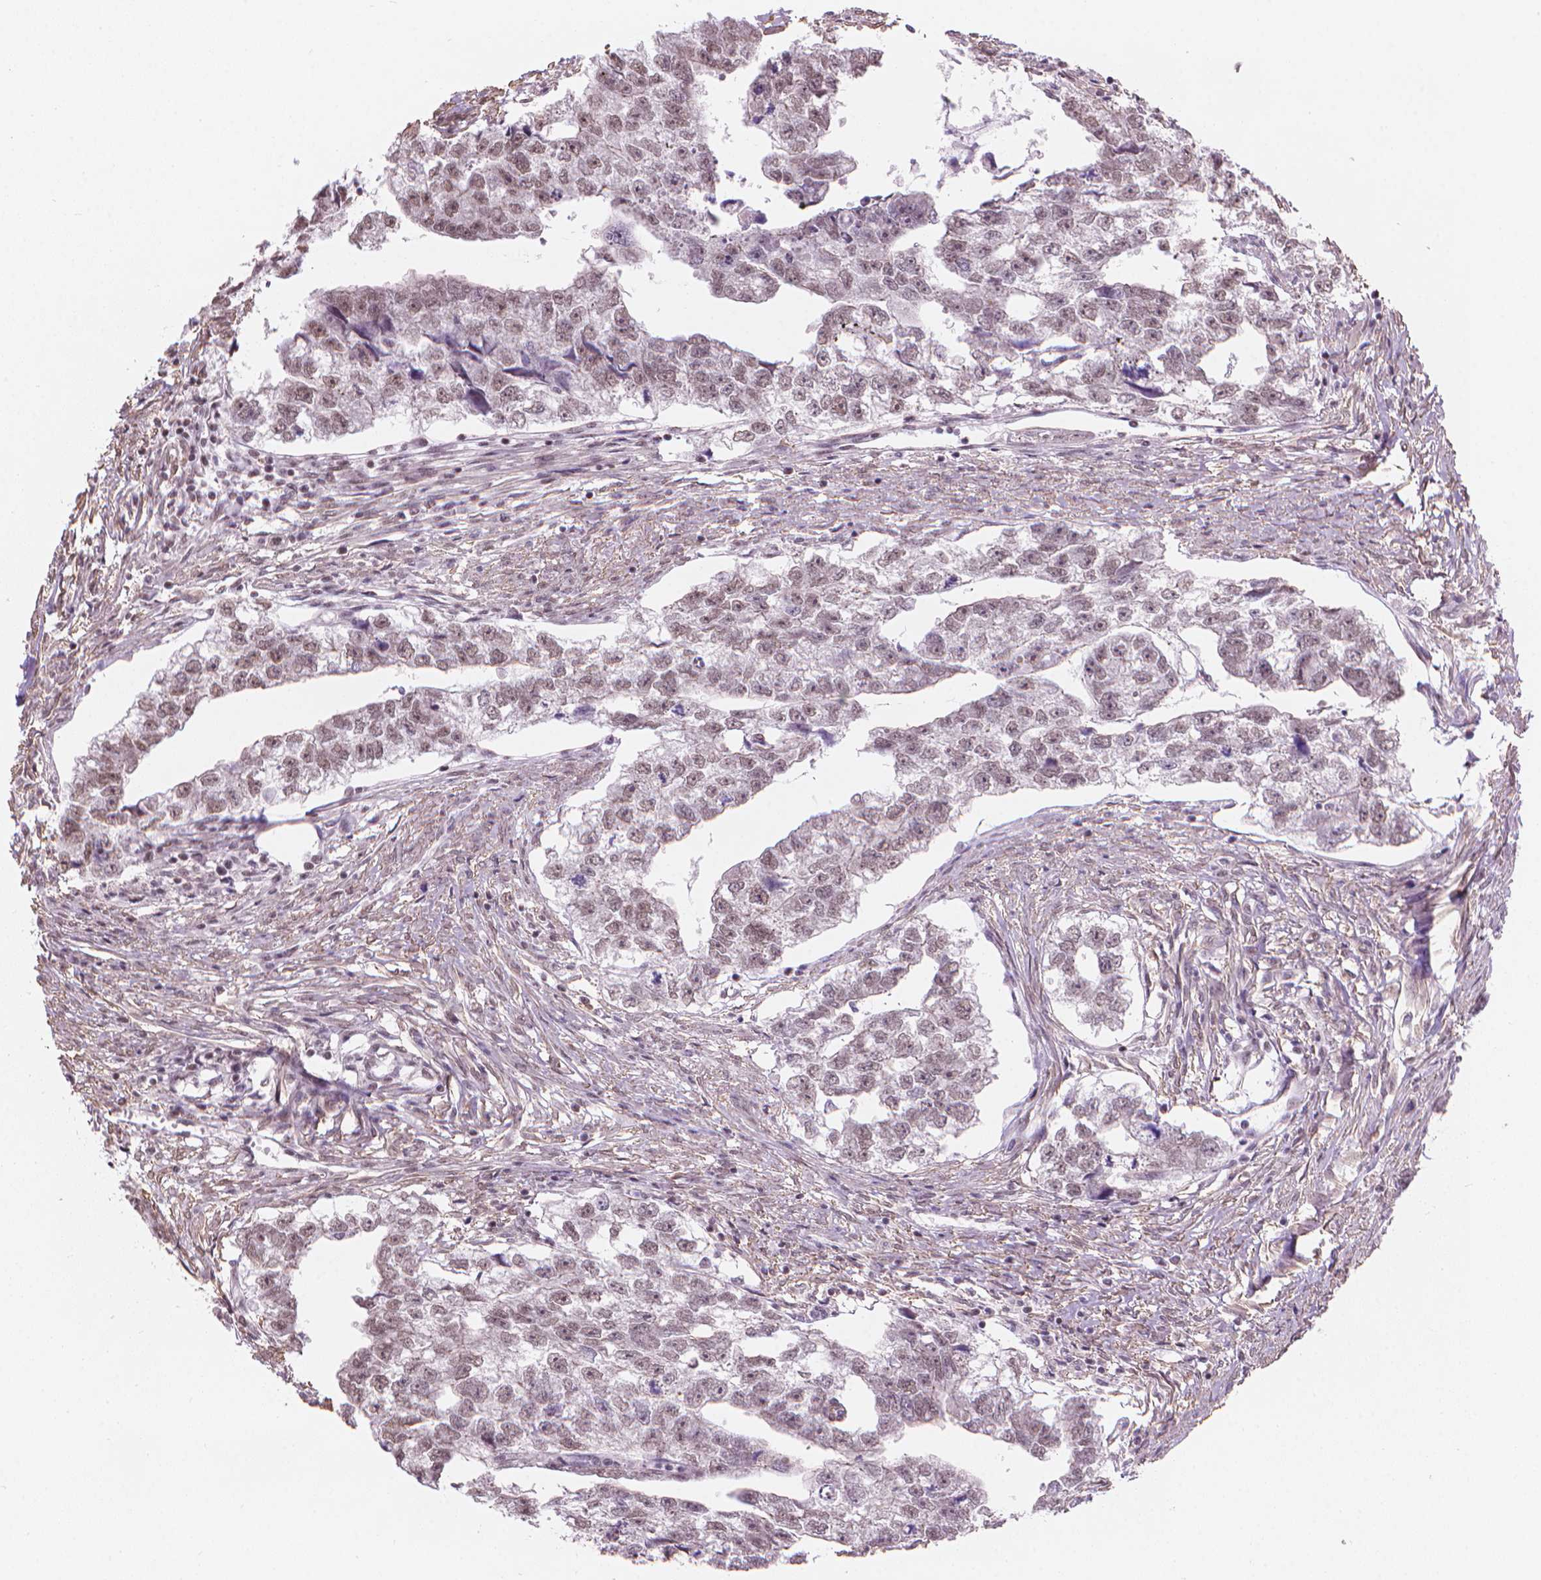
{"staining": {"intensity": "weak", "quantity": "25%-75%", "location": "nuclear"}, "tissue": "testis cancer", "cell_type": "Tumor cells", "image_type": "cancer", "snomed": [{"axis": "morphology", "description": "Carcinoma, Embryonal, NOS"}, {"axis": "morphology", "description": "Teratoma, malignant, NOS"}, {"axis": "topography", "description": "Testis"}], "caption": "Immunohistochemical staining of testis teratoma (malignant) exhibits low levels of weak nuclear protein staining in approximately 25%-75% of tumor cells.", "gene": "HOXD4", "patient": {"sex": "male", "age": 44}}